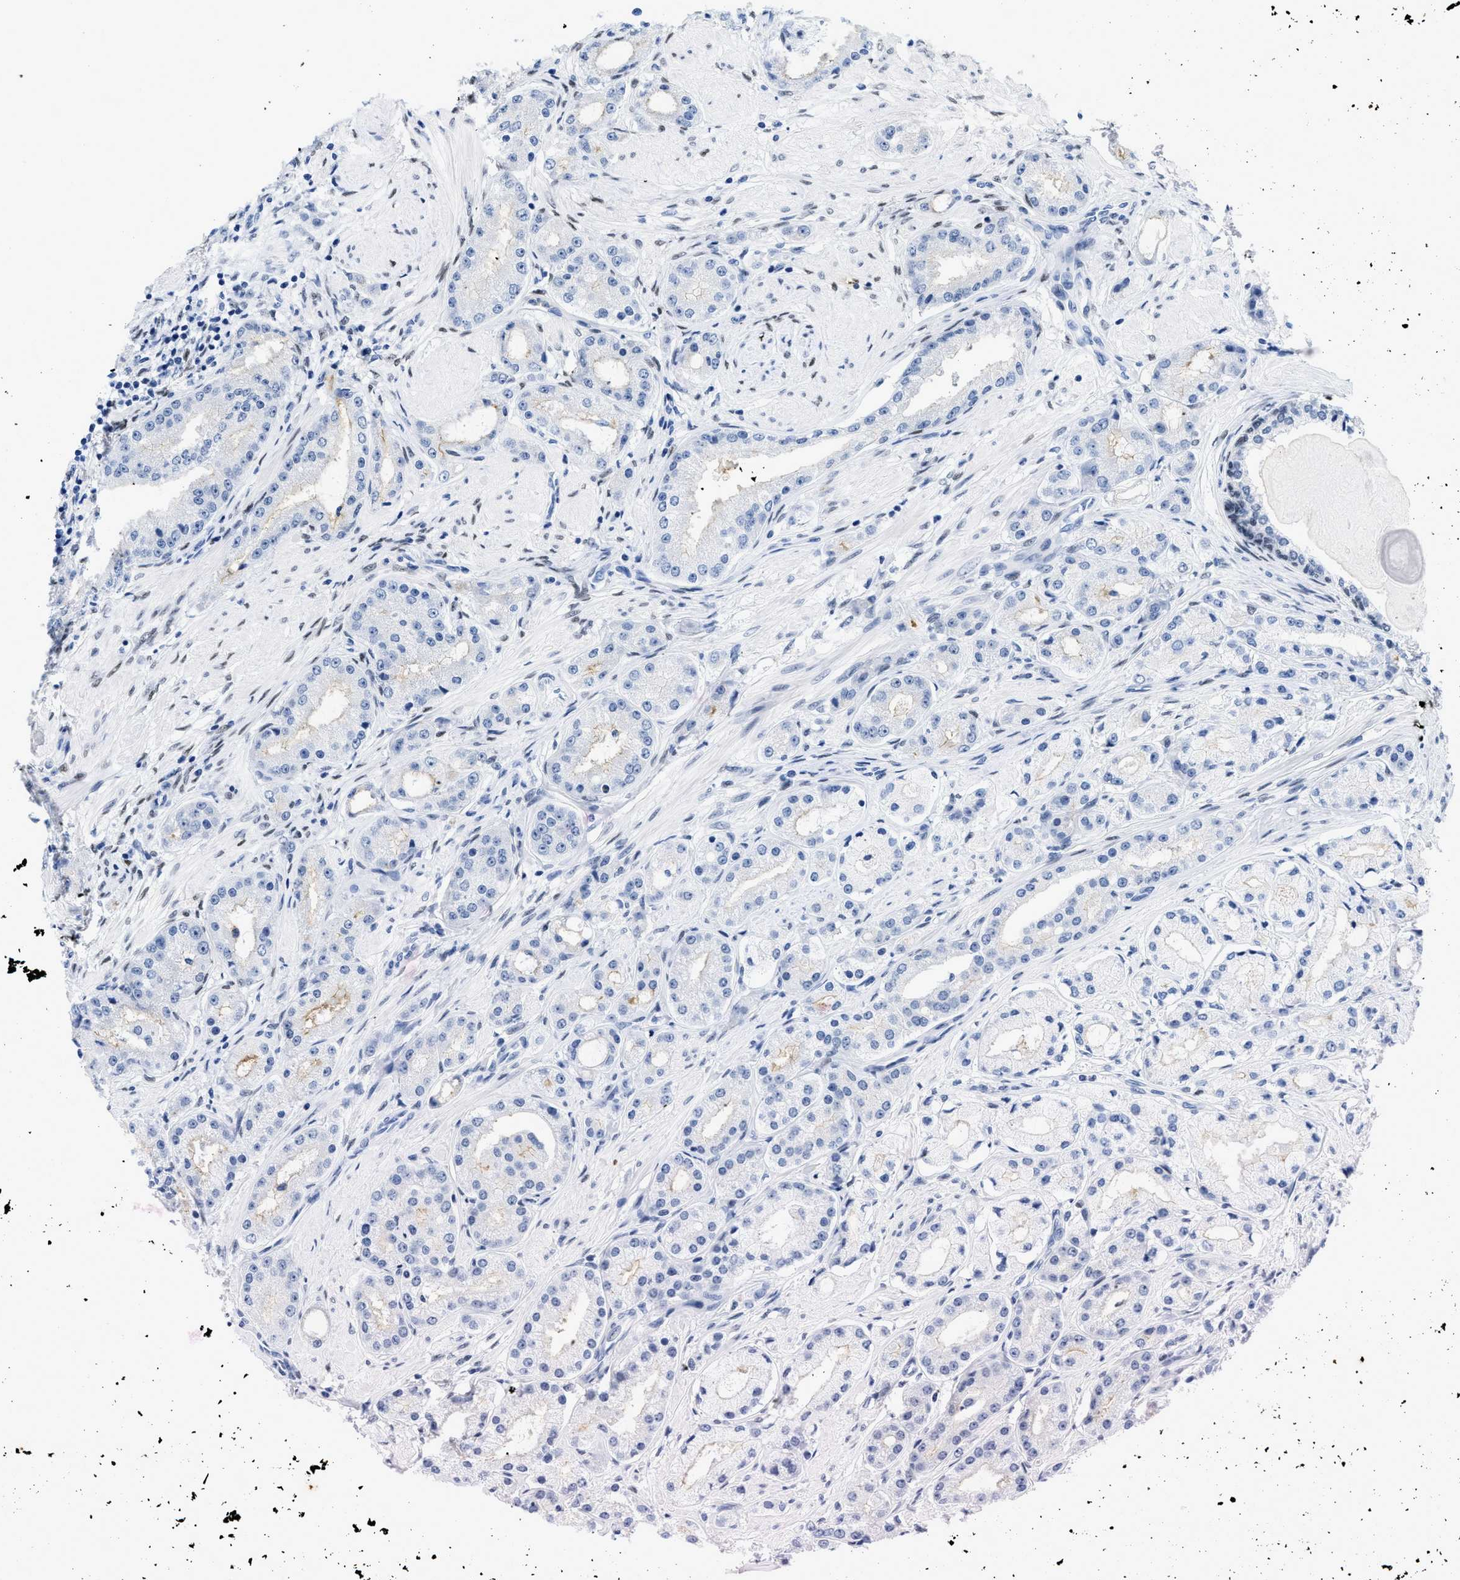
{"staining": {"intensity": "negative", "quantity": "none", "location": "none"}, "tissue": "prostate cancer", "cell_type": "Tumor cells", "image_type": "cancer", "snomed": [{"axis": "morphology", "description": "Adenocarcinoma, Low grade"}, {"axis": "topography", "description": "Prostate"}], "caption": "This is an immunohistochemistry micrograph of prostate cancer (adenocarcinoma (low-grade)). There is no staining in tumor cells.", "gene": "NFIX", "patient": {"sex": "male", "age": 63}}